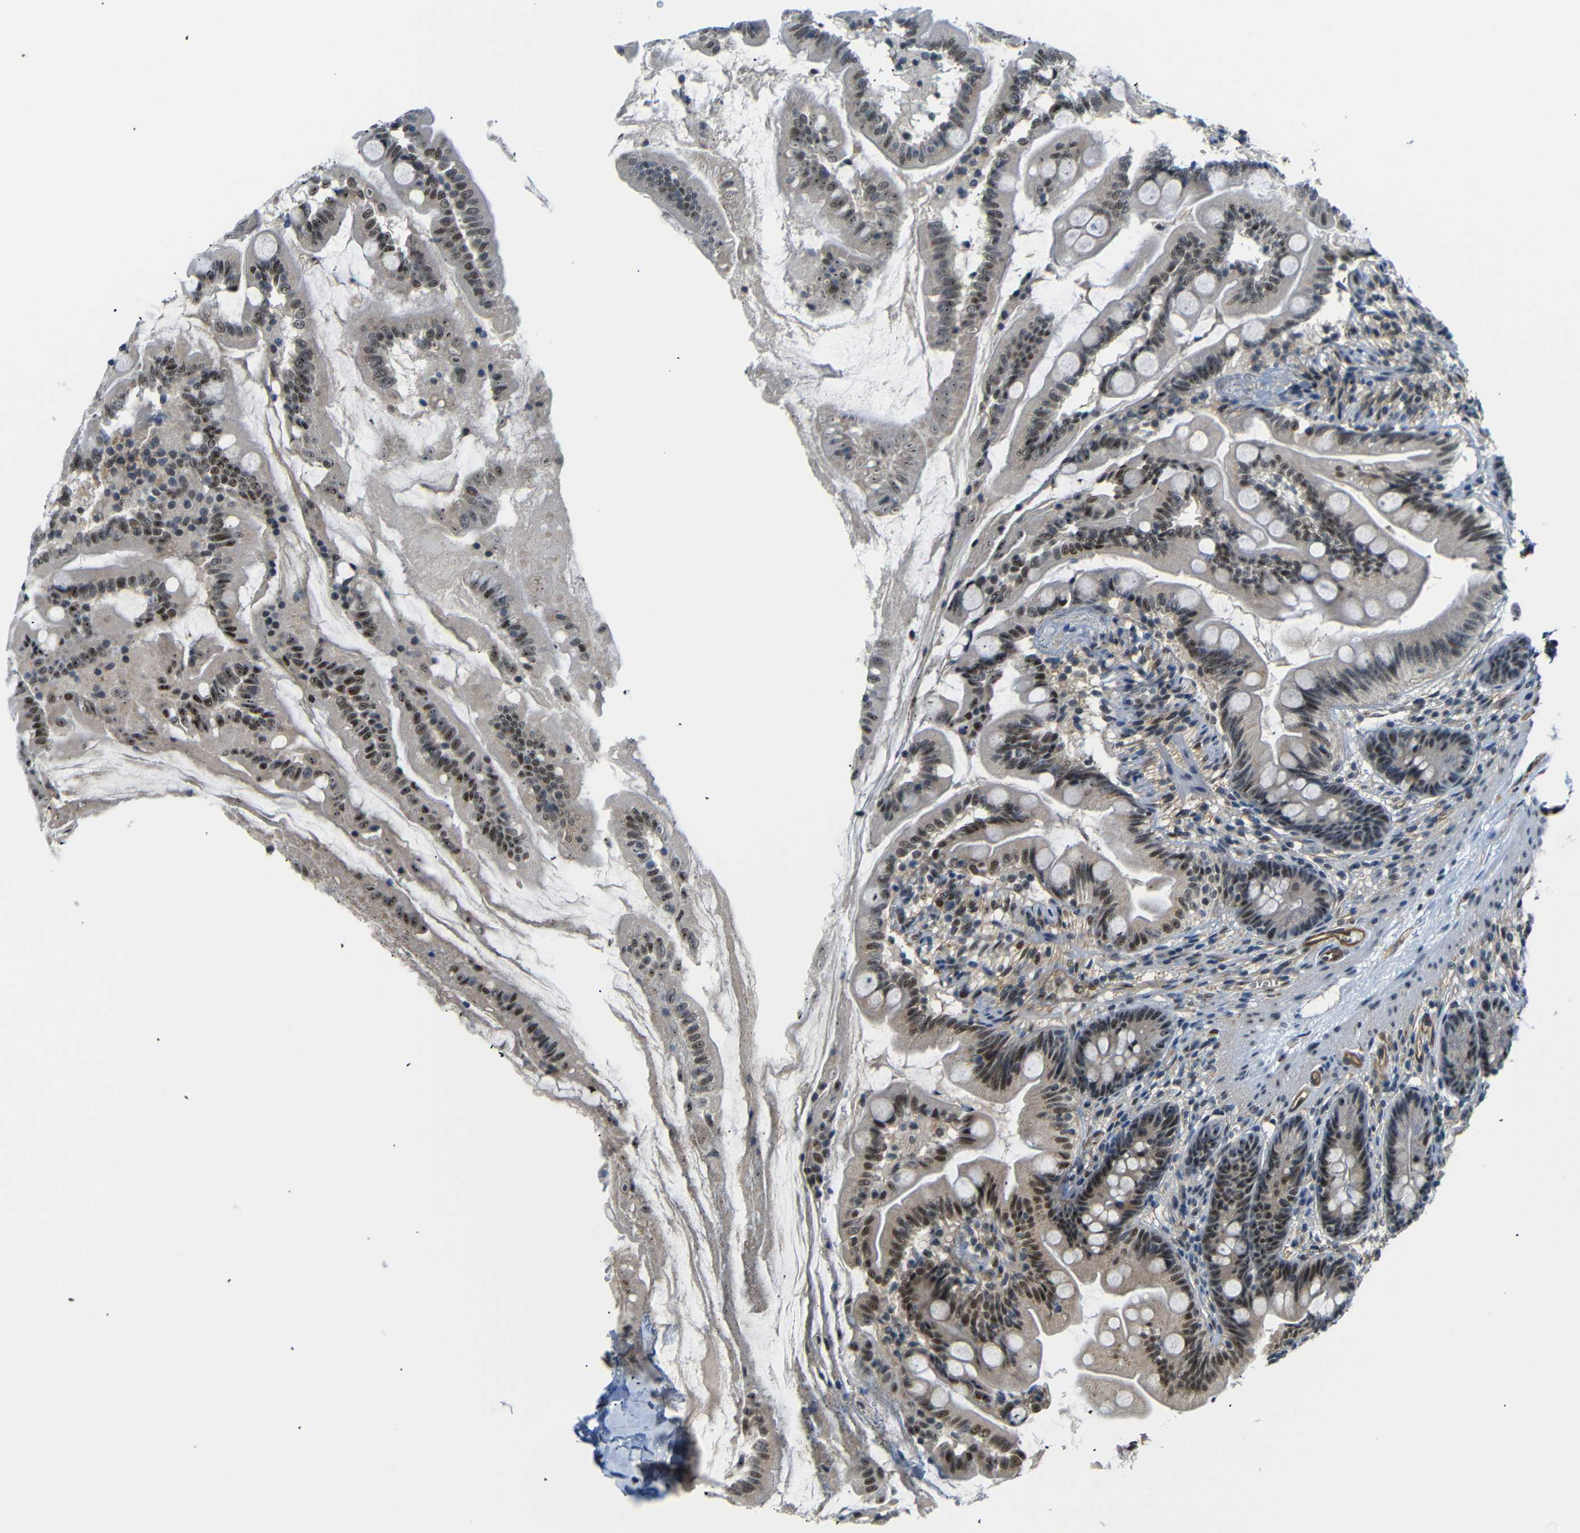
{"staining": {"intensity": "moderate", "quantity": ">75%", "location": "cytoplasmic/membranous,nuclear"}, "tissue": "small intestine", "cell_type": "Glandular cells", "image_type": "normal", "snomed": [{"axis": "morphology", "description": "Normal tissue, NOS"}, {"axis": "topography", "description": "Small intestine"}], "caption": "Immunohistochemical staining of benign small intestine reveals medium levels of moderate cytoplasmic/membranous,nuclear positivity in about >75% of glandular cells.", "gene": "PARN", "patient": {"sex": "female", "age": 56}}